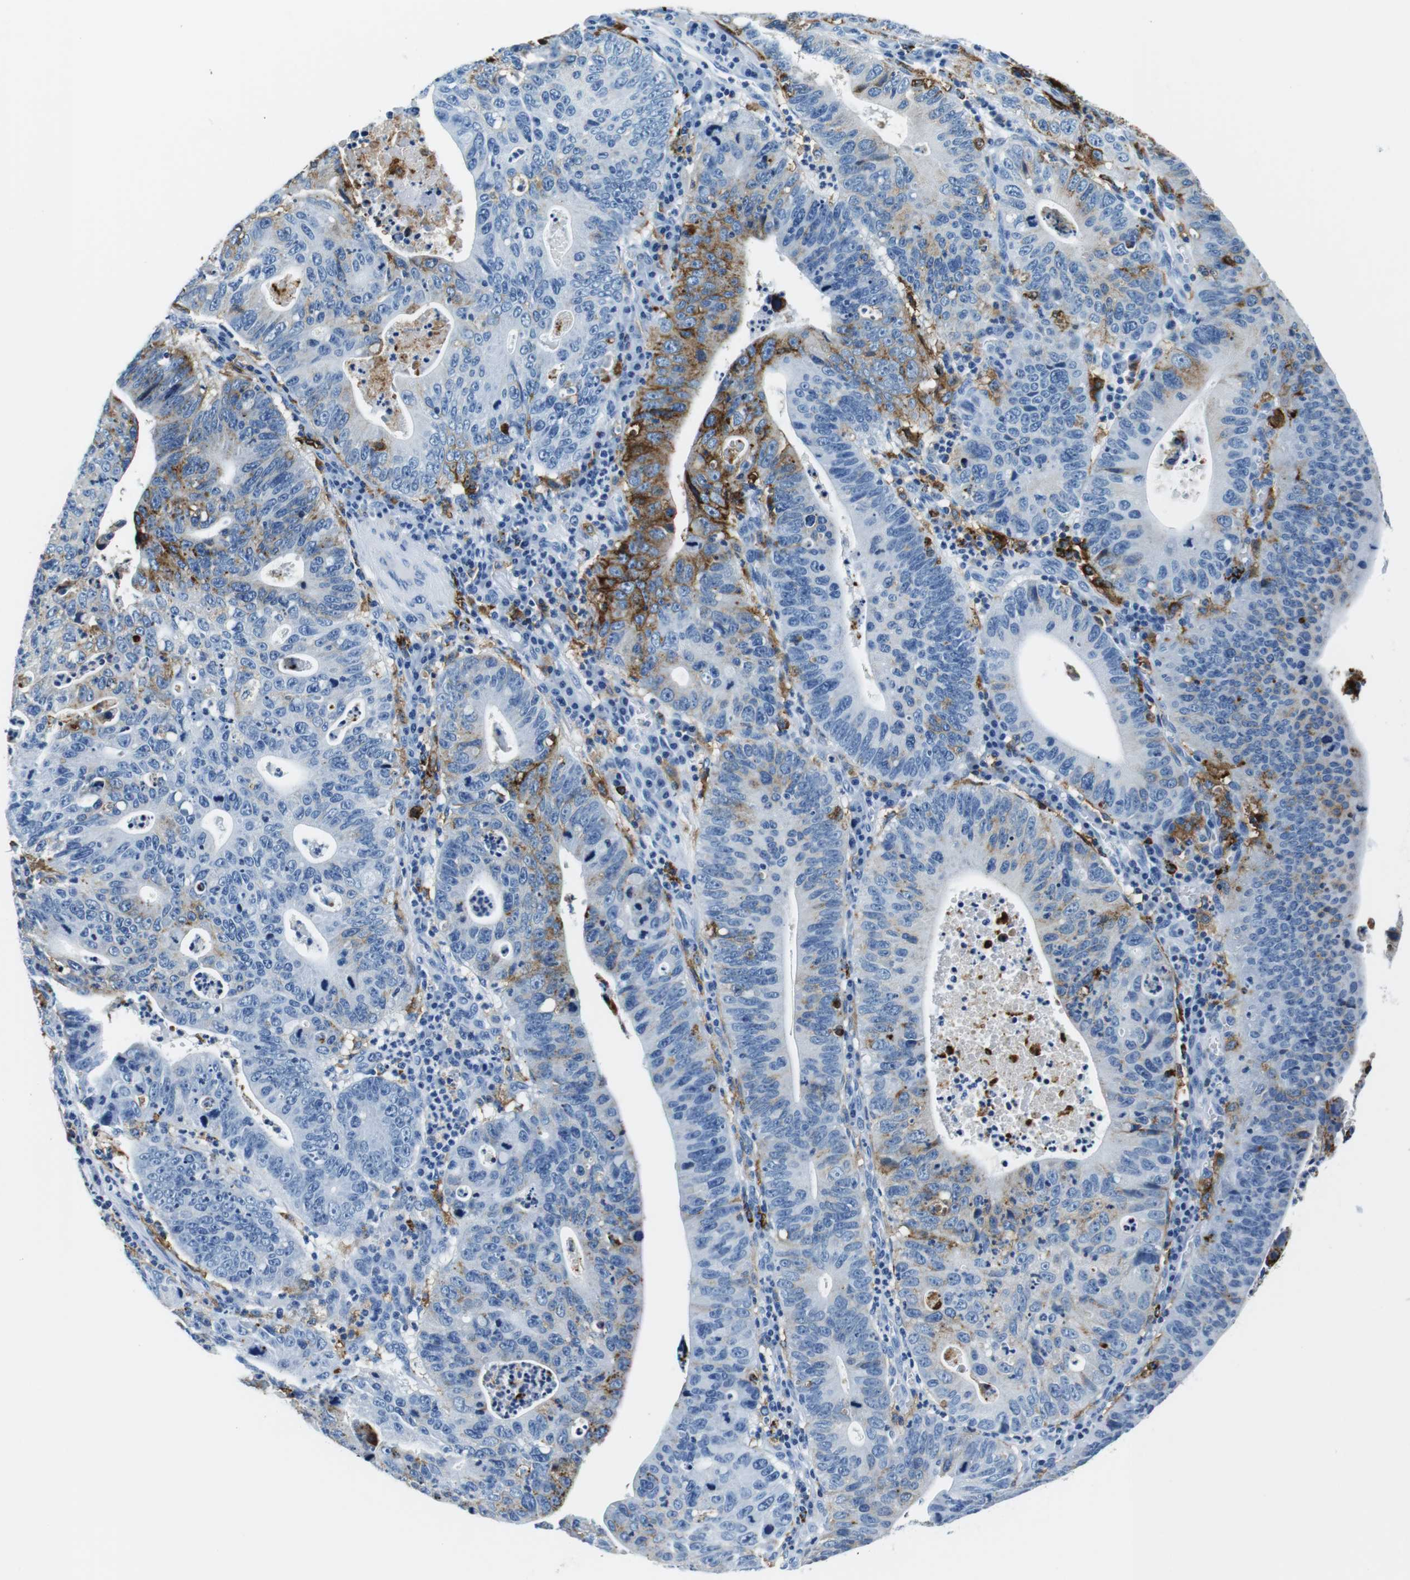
{"staining": {"intensity": "strong", "quantity": "<25%", "location": "cytoplasmic/membranous"}, "tissue": "stomach cancer", "cell_type": "Tumor cells", "image_type": "cancer", "snomed": [{"axis": "morphology", "description": "Adenocarcinoma, NOS"}, {"axis": "topography", "description": "Stomach"}], "caption": "Brown immunohistochemical staining in human adenocarcinoma (stomach) displays strong cytoplasmic/membranous expression in approximately <25% of tumor cells. The protein is stained brown, and the nuclei are stained in blue (DAB IHC with brightfield microscopy, high magnification).", "gene": "HLA-DRB1", "patient": {"sex": "male", "age": 59}}